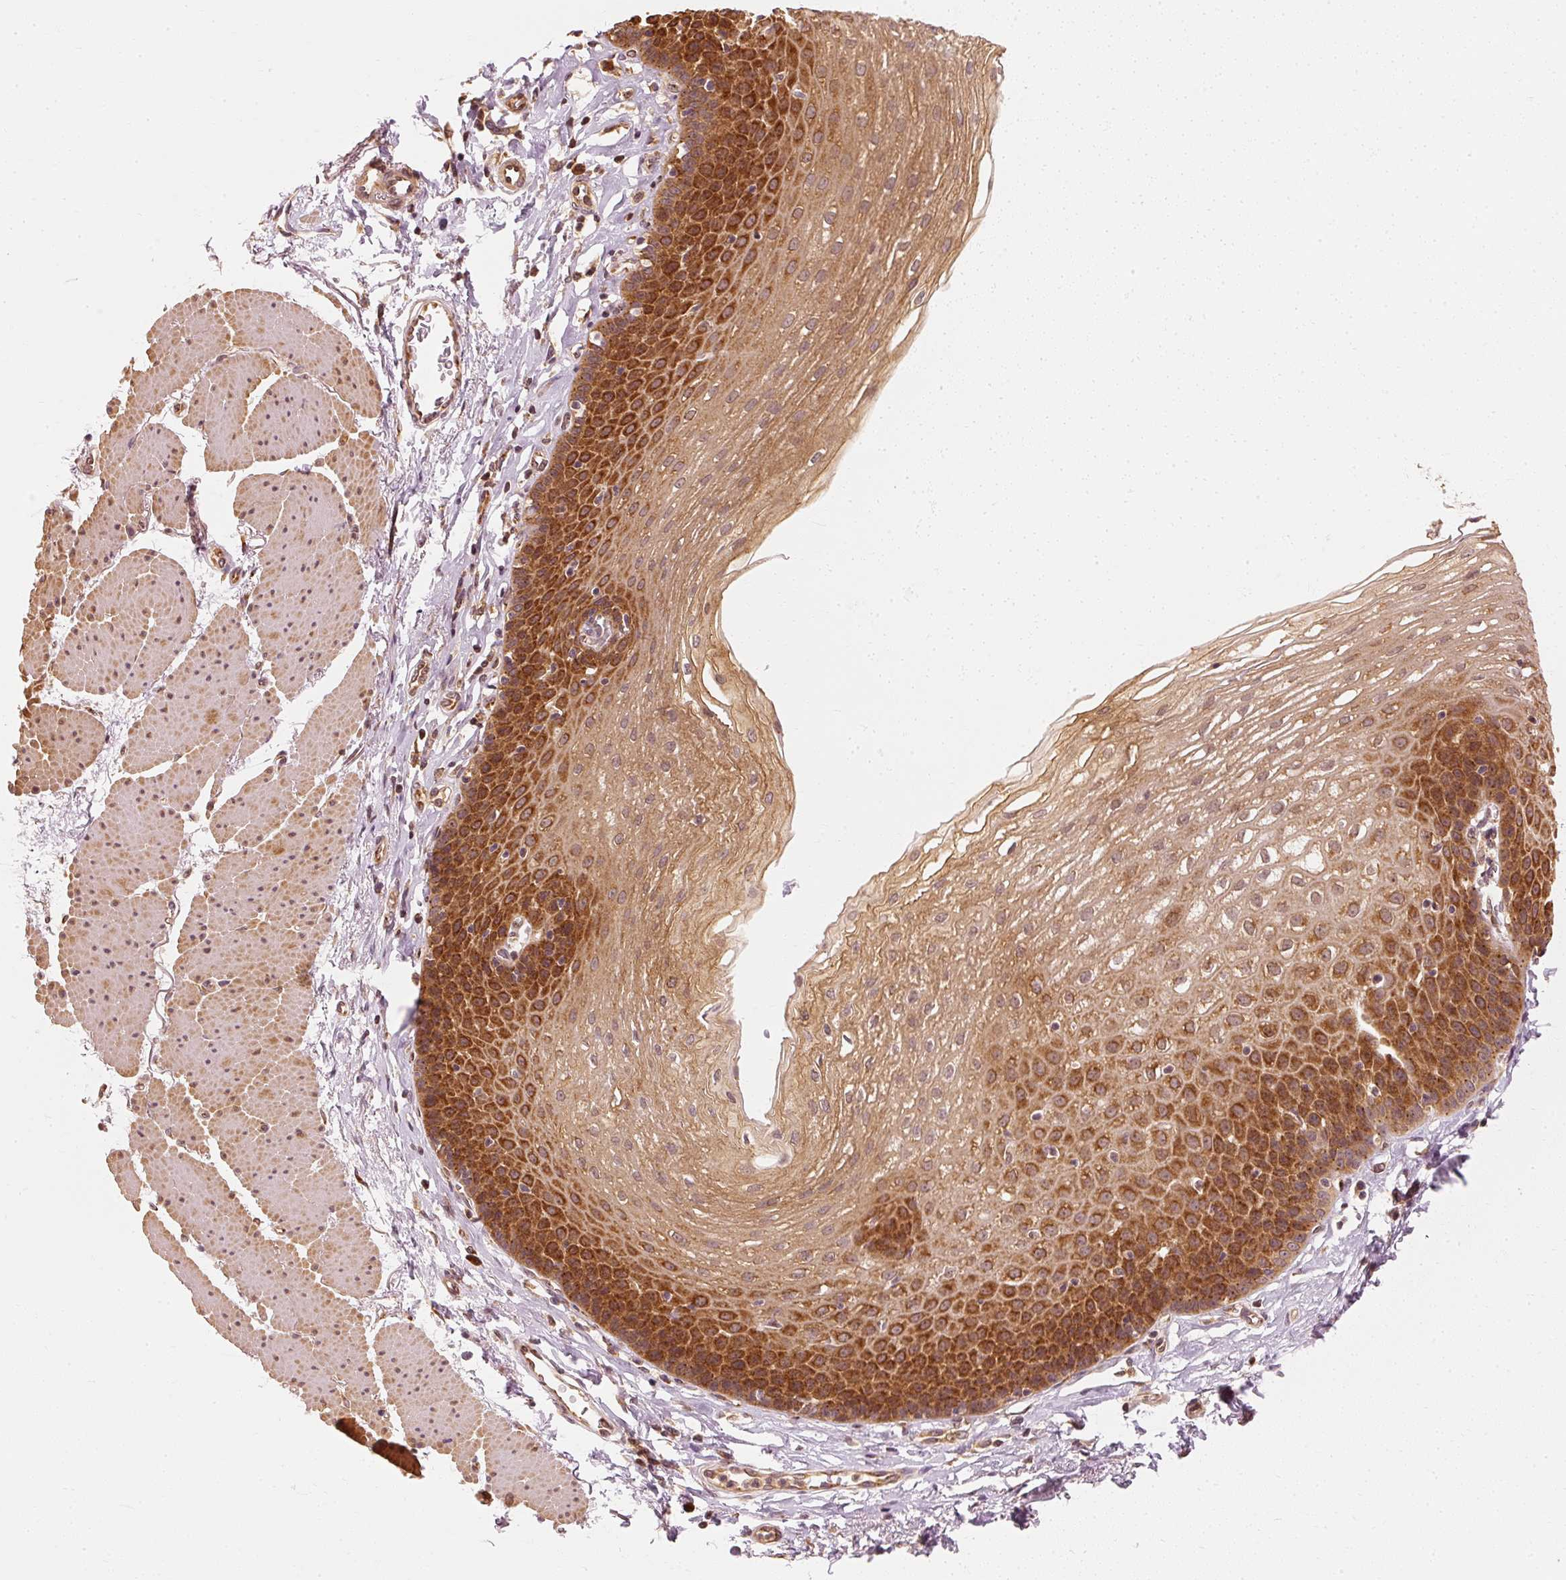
{"staining": {"intensity": "strong", "quantity": ">75%", "location": "cytoplasmic/membranous"}, "tissue": "esophagus", "cell_type": "Squamous epithelial cells", "image_type": "normal", "snomed": [{"axis": "morphology", "description": "Normal tissue, NOS"}, {"axis": "topography", "description": "Esophagus"}], "caption": "Immunohistochemical staining of benign esophagus demonstrates high levels of strong cytoplasmic/membranous positivity in approximately >75% of squamous epithelial cells.", "gene": "EEF1A1", "patient": {"sex": "female", "age": 81}}